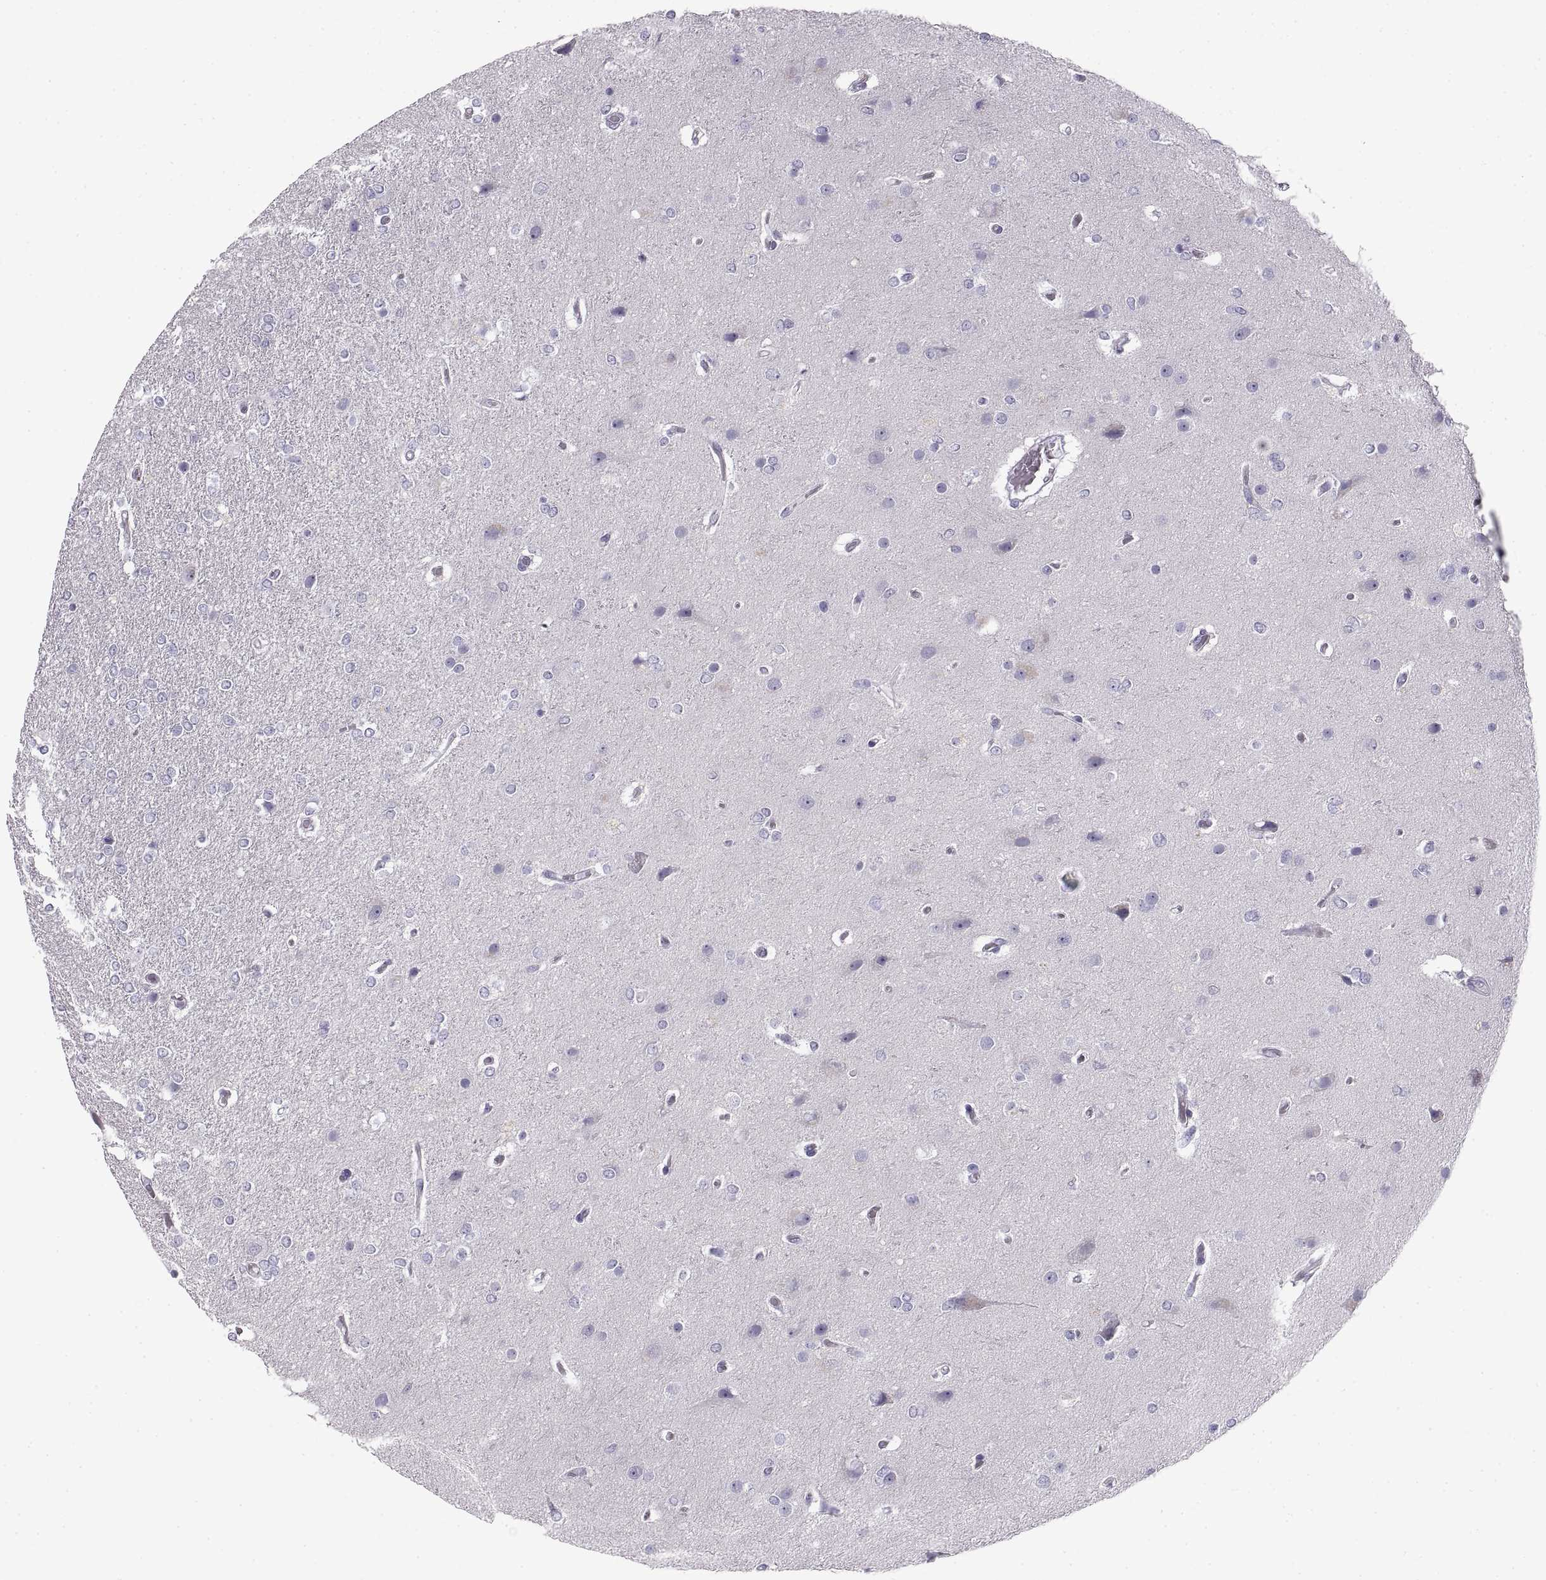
{"staining": {"intensity": "negative", "quantity": "none", "location": "none"}, "tissue": "glioma", "cell_type": "Tumor cells", "image_type": "cancer", "snomed": [{"axis": "morphology", "description": "Glioma, malignant, High grade"}, {"axis": "topography", "description": "Brain"}], "caption": "Glioma stained for a protein using immunohistochemistry reveals no expression tumor cells.", "gene": "CRYBB3", "patient": {"sex": "female", "age": 61}}